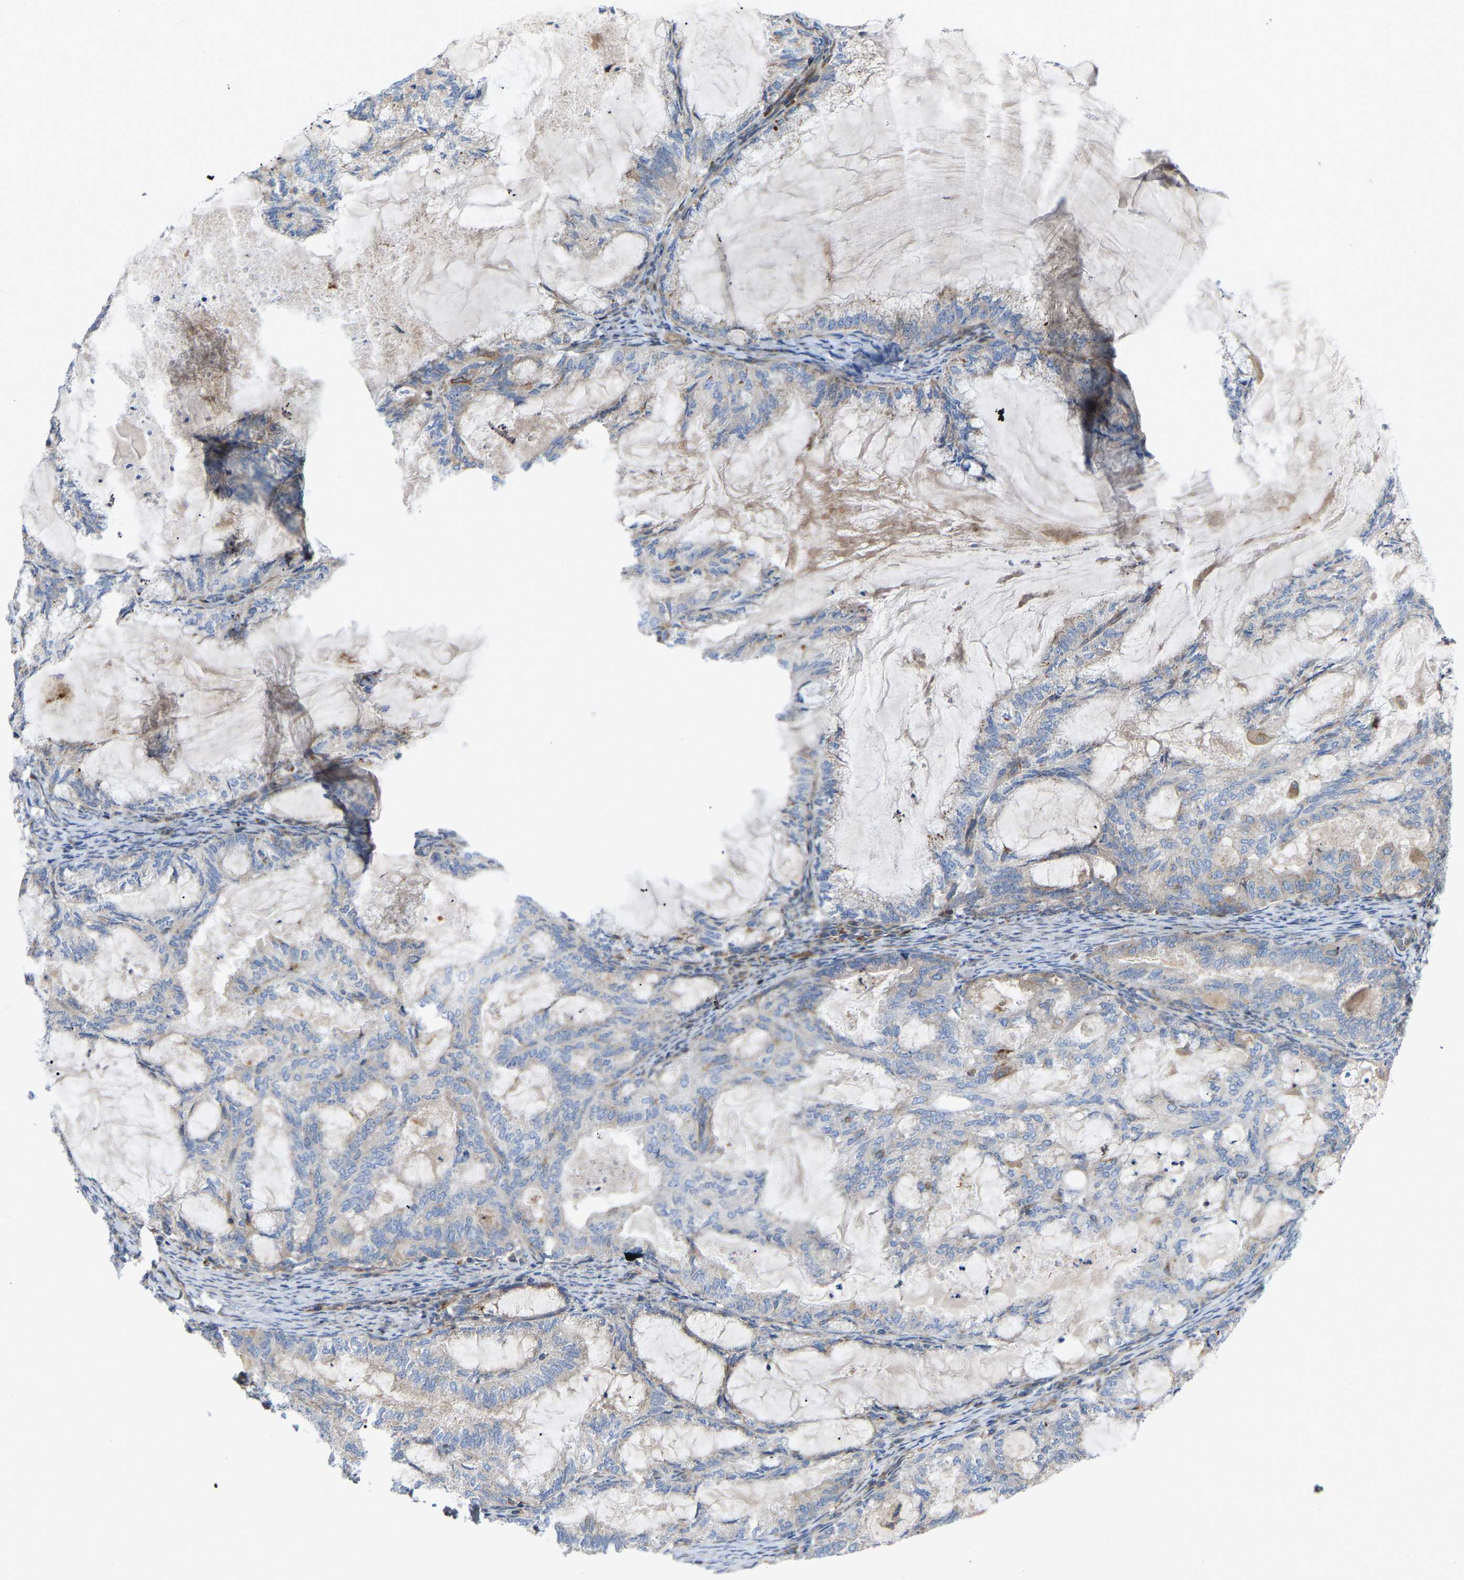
{"staining": {"intensity": "negative", "quantity": "none", "location": "none"}, "tissue": "endometrial cancer", "cell_type": "Tumor cells", "image_type": "cancer", "snomed": [{"axis": "morphology", "description": "Adenocarcinoma, NOS"}, {"axis": "topography", "description": "Endometrium"}], "caption": "An immunohistochemistry (IHC) micrograph of adenocarcinoma (endometrial) is shown. There is no staining in tumor cells of adenocarcinoma (endometrial).", "gene": "TOR1B", "patient": {"sex": "female", "age": 86}}